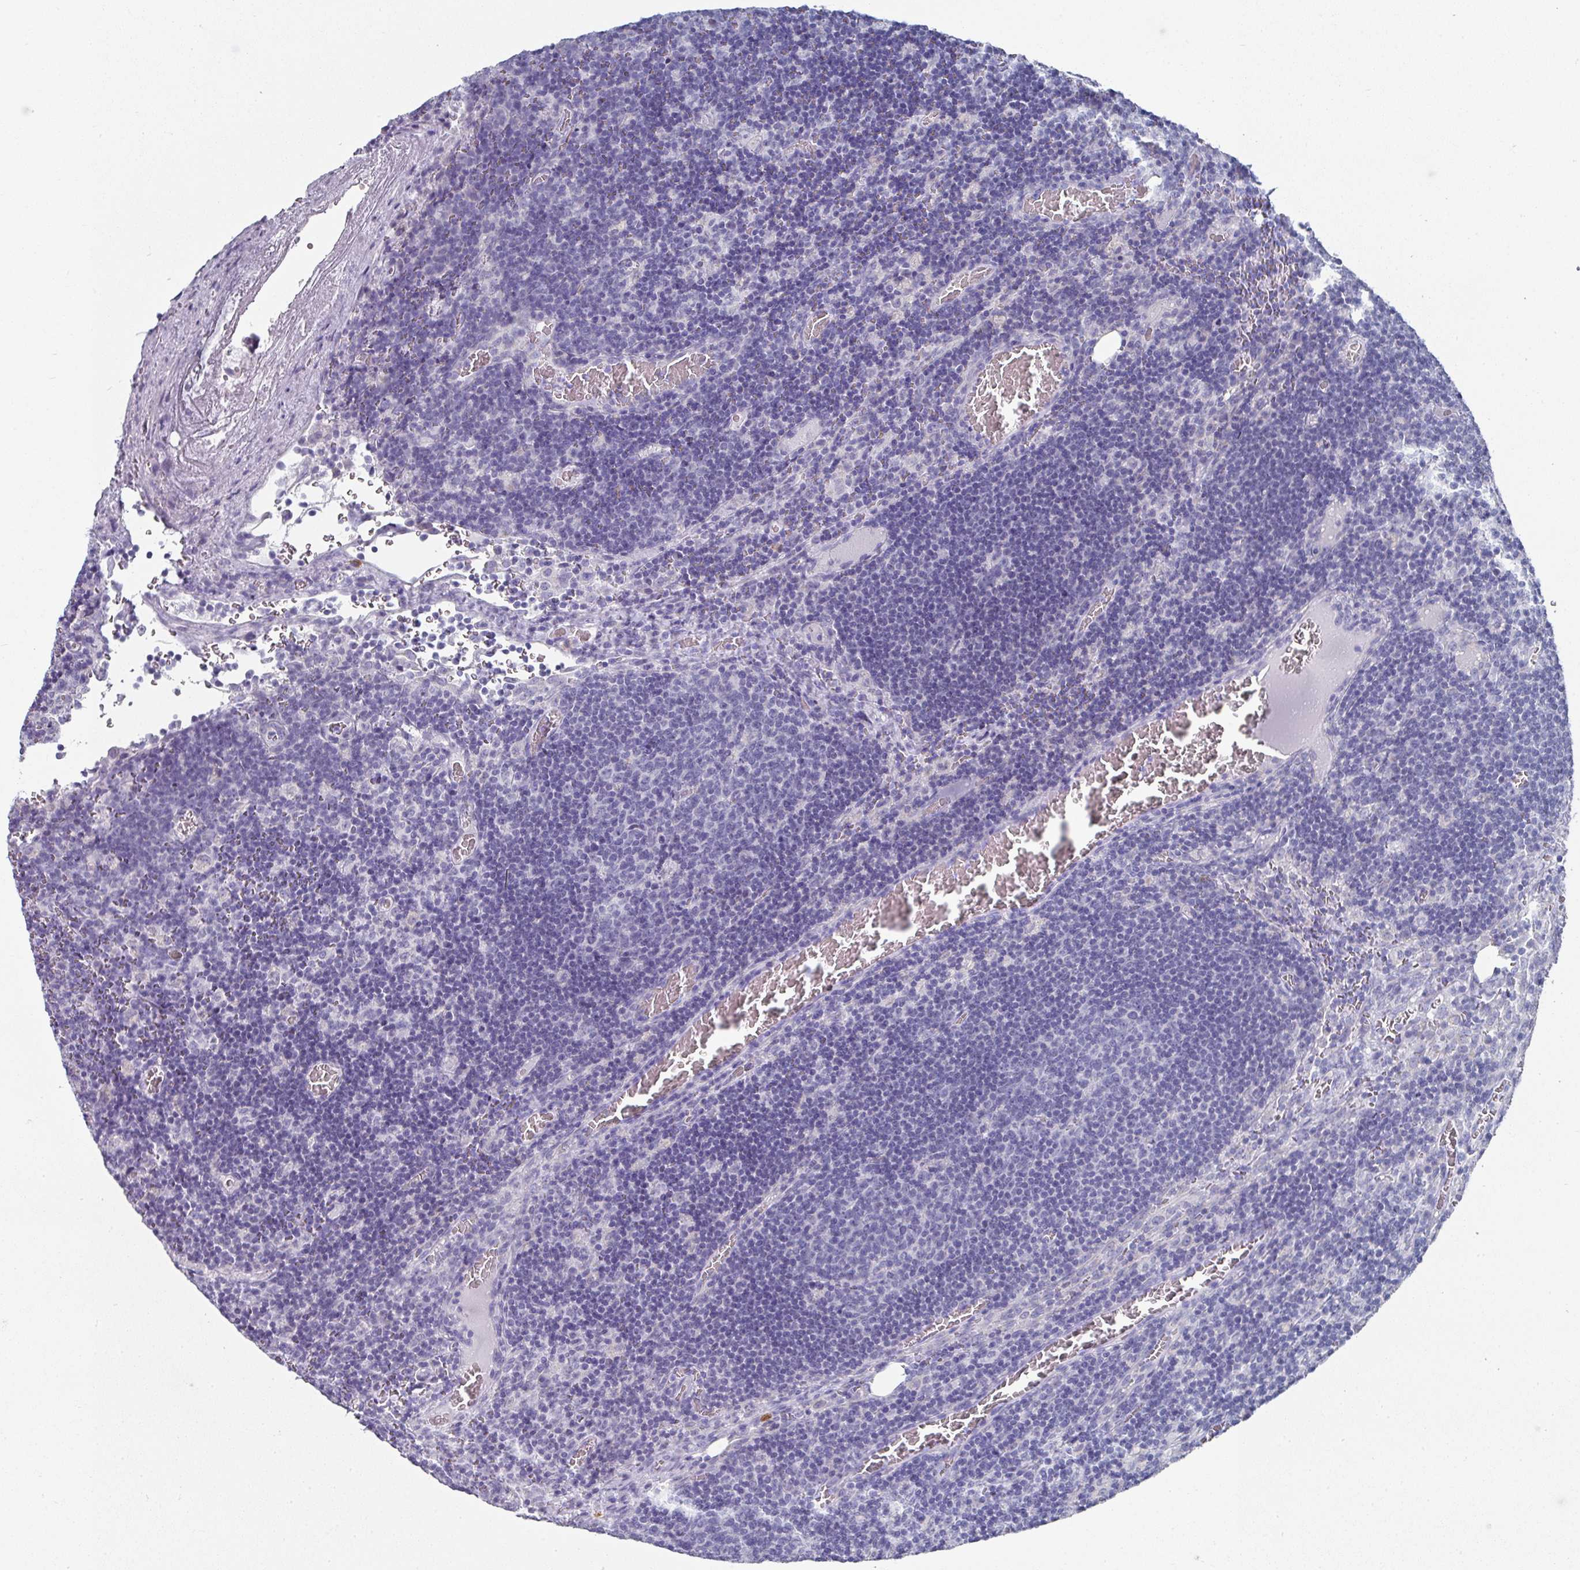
{"staining": {"intensity": "negative", "quantity": "none", "location": "none"}, "tissue": "lymph node", "cell_type": "Germinal center cells", "image_type": "normal", "snomed": [{"axis": "morphology", "description": "Normal tissue, NOS"}, {"axis": "topography", "description": "Lymph node"}], "caption": "The micrograph reveals no significant staining in germinal center cells of lymph node.", "gene": "SETBP1", "patient": {"sex": "male", "age": 50}}